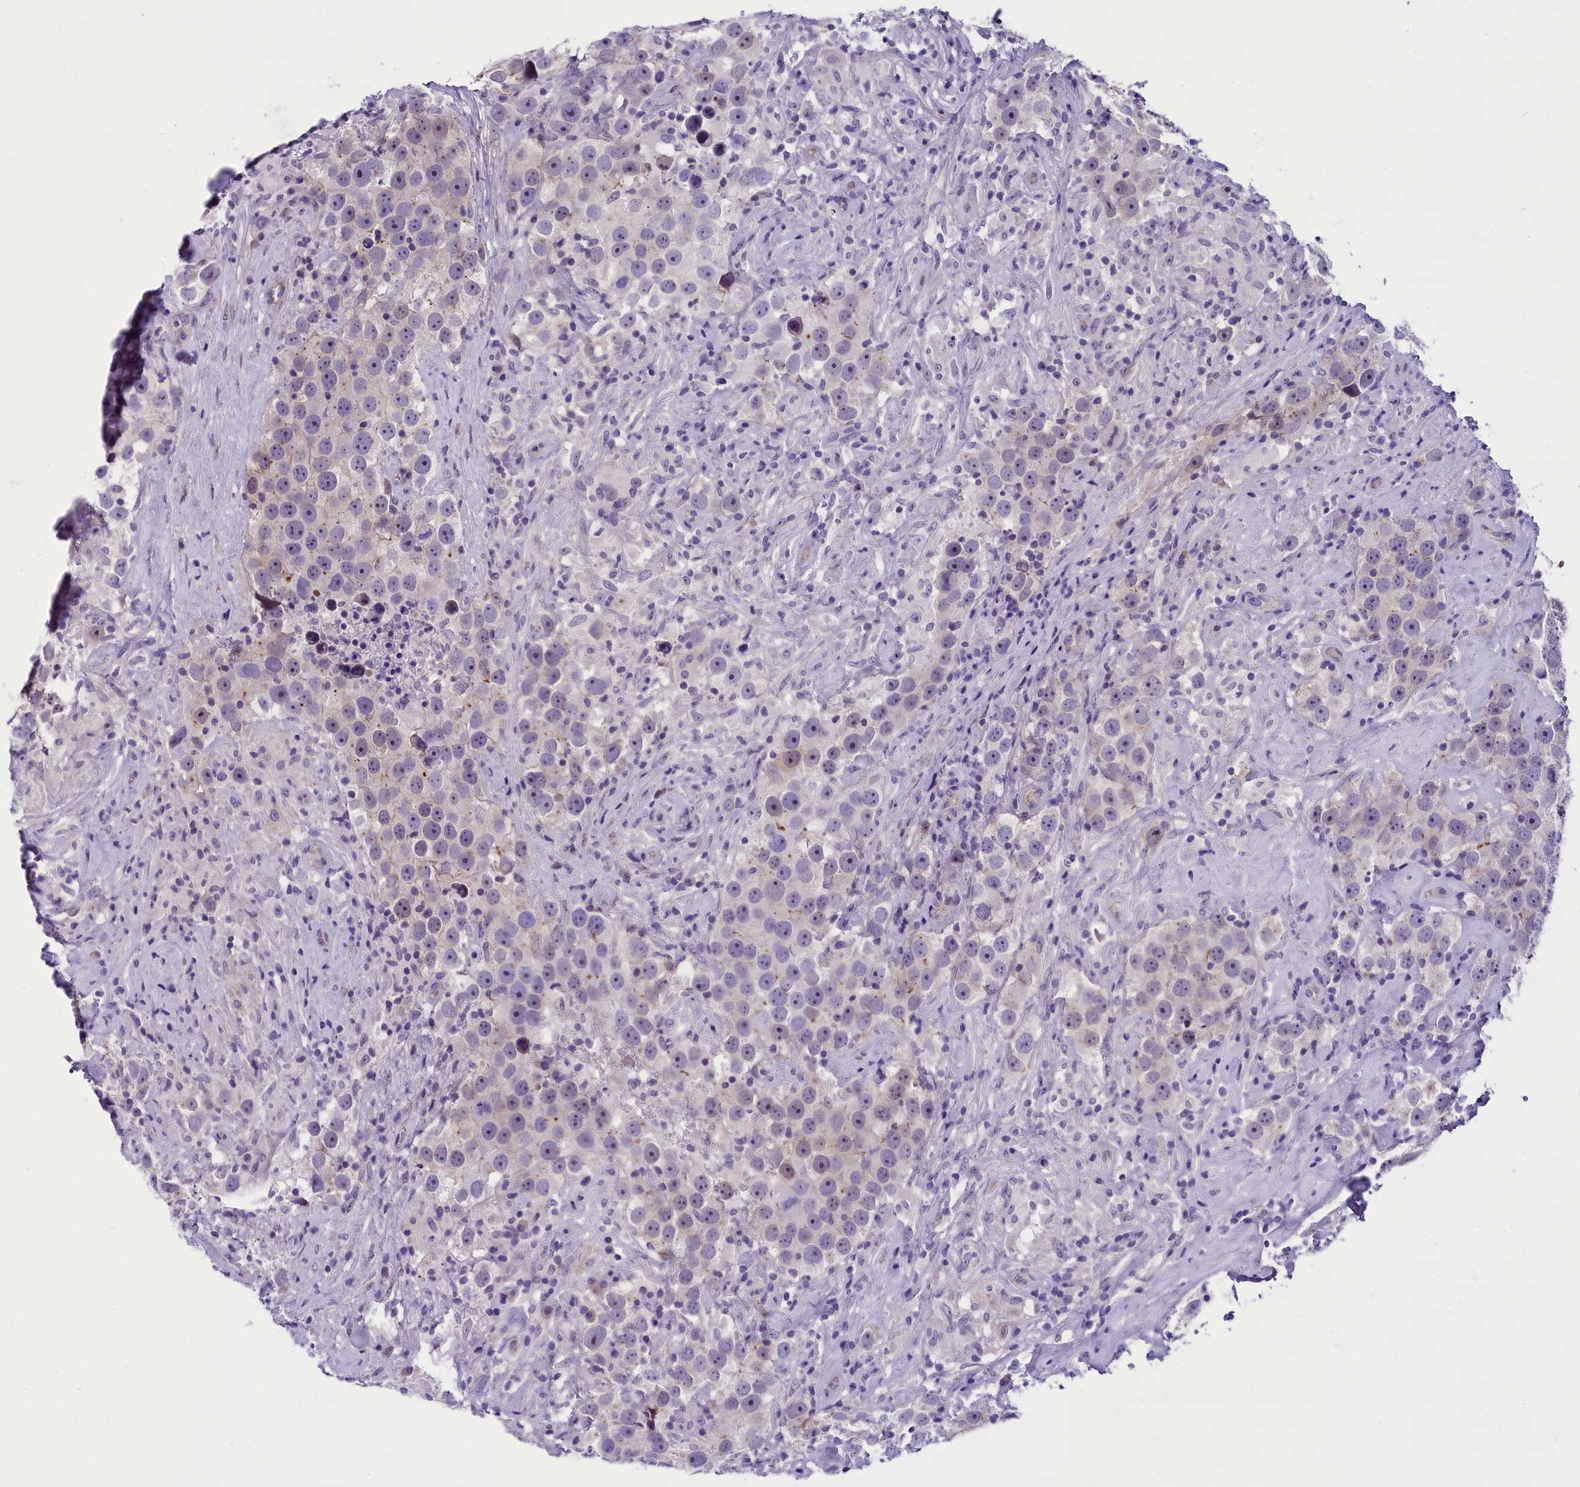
{"staining": {"intensity": "negative", "quantity": "none", "location": "none"}, "tissue": "testis cancer", "cell_type": "Tumor cells", "image_type": "cancer", "snomed": [{"axis": "morphology", "description": "Seminoma, NOS"}, {"axis": "topography", "description": "Testis"}], "caption": "Tumor cells show no significant protein staining in testis cancer.", "gene": "PRR15", "patient": {"sex": "male", "age": 49}}